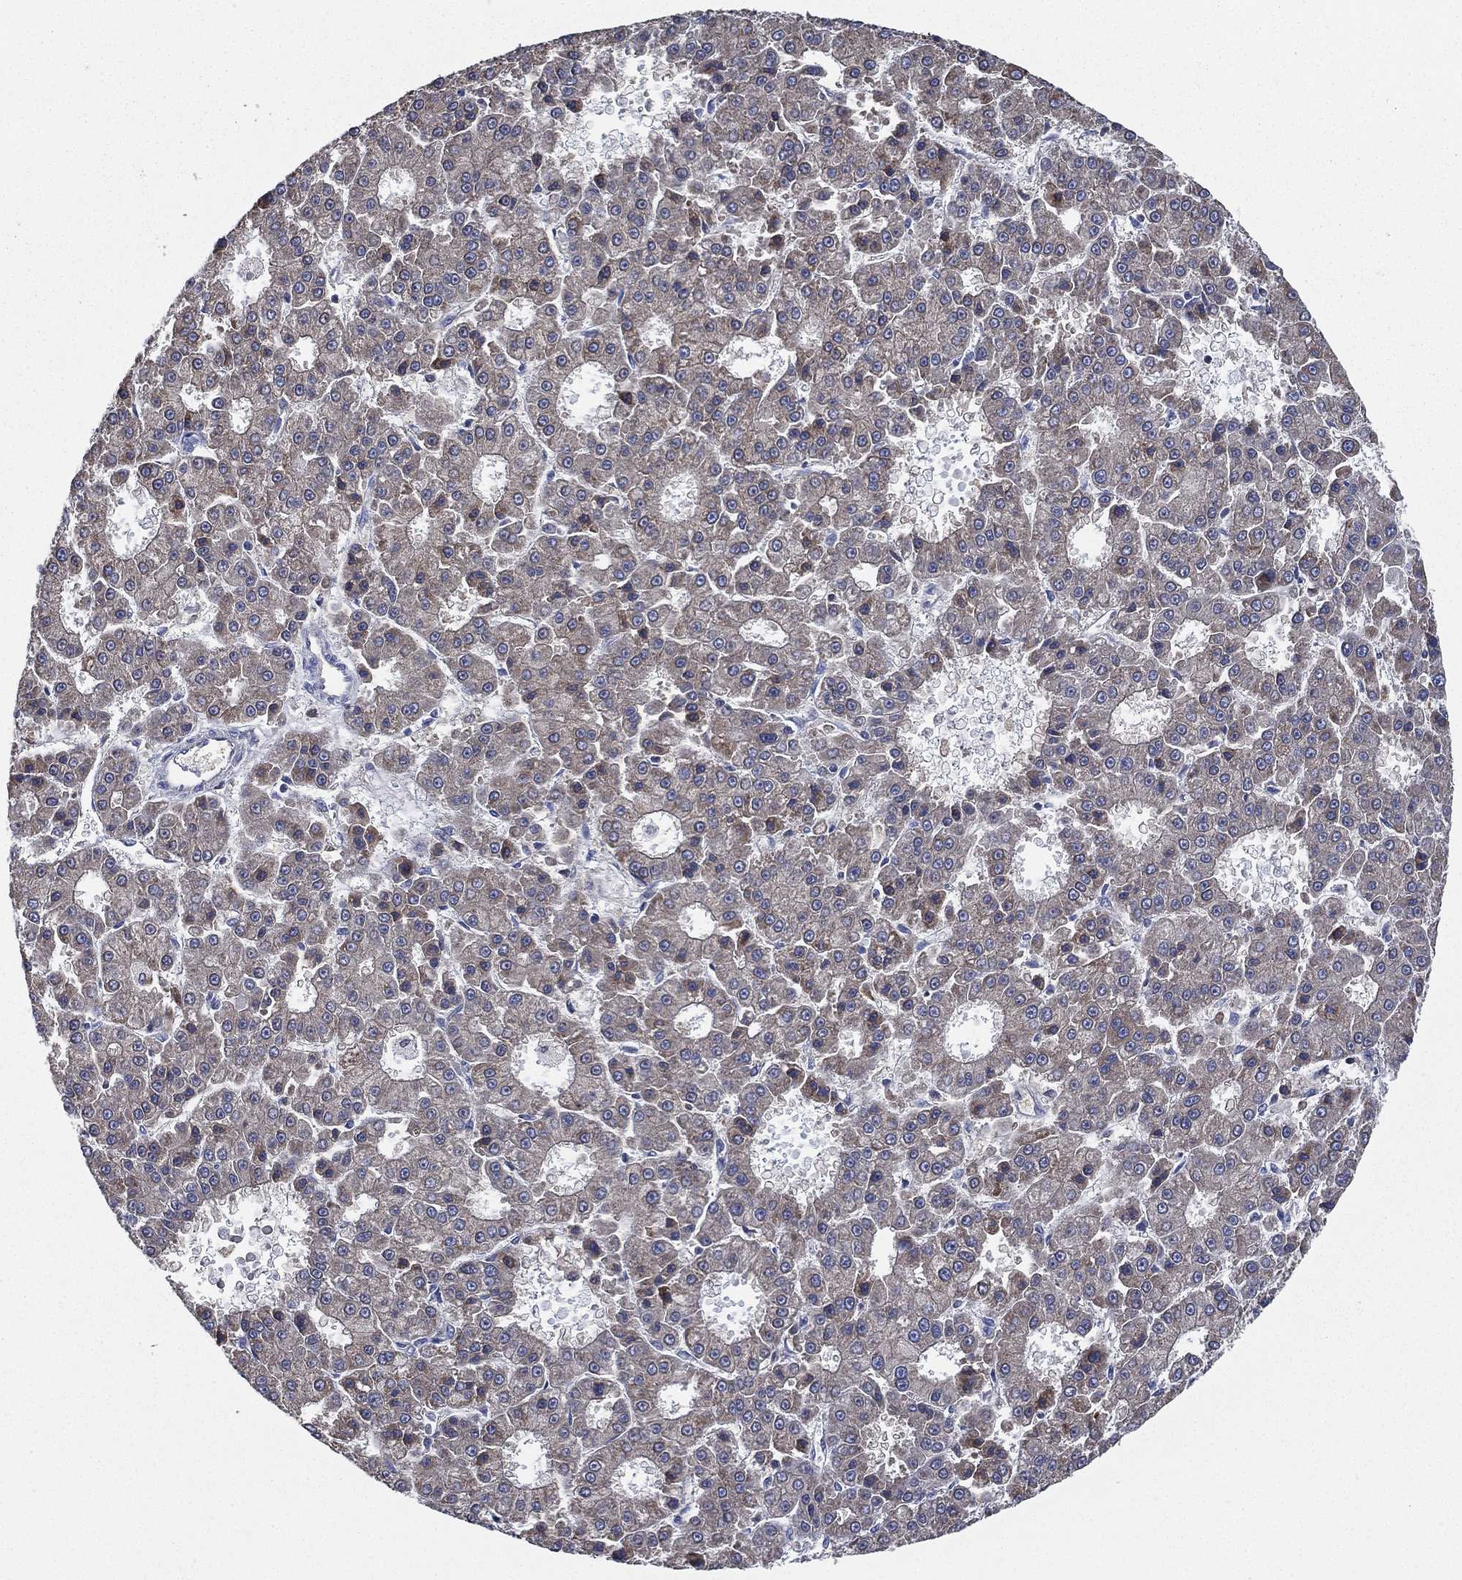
{"staining": {"intensity": "moderate", "quantity": "25%-75%", "location": "cytoplasmic/membranous"}, "tissue": "liver cancer", "cell_type": "Tumor cells", "image_type": "cancer", "snomed": [{"axis": "morphology", "description": "Carcinoma, Hepatocellular, NOS"}, {"axis": "topography", "description": "Liver"}], "caption": "DAB immunohistochemical staining of hepatocellular carcinoma (liver) shows moderate cytoplasmic/membranous protein expression in approximately 25%-75% of tumor cells.", "gene": "SMPD3", "patient": {"sex": "male", "age": 70}}